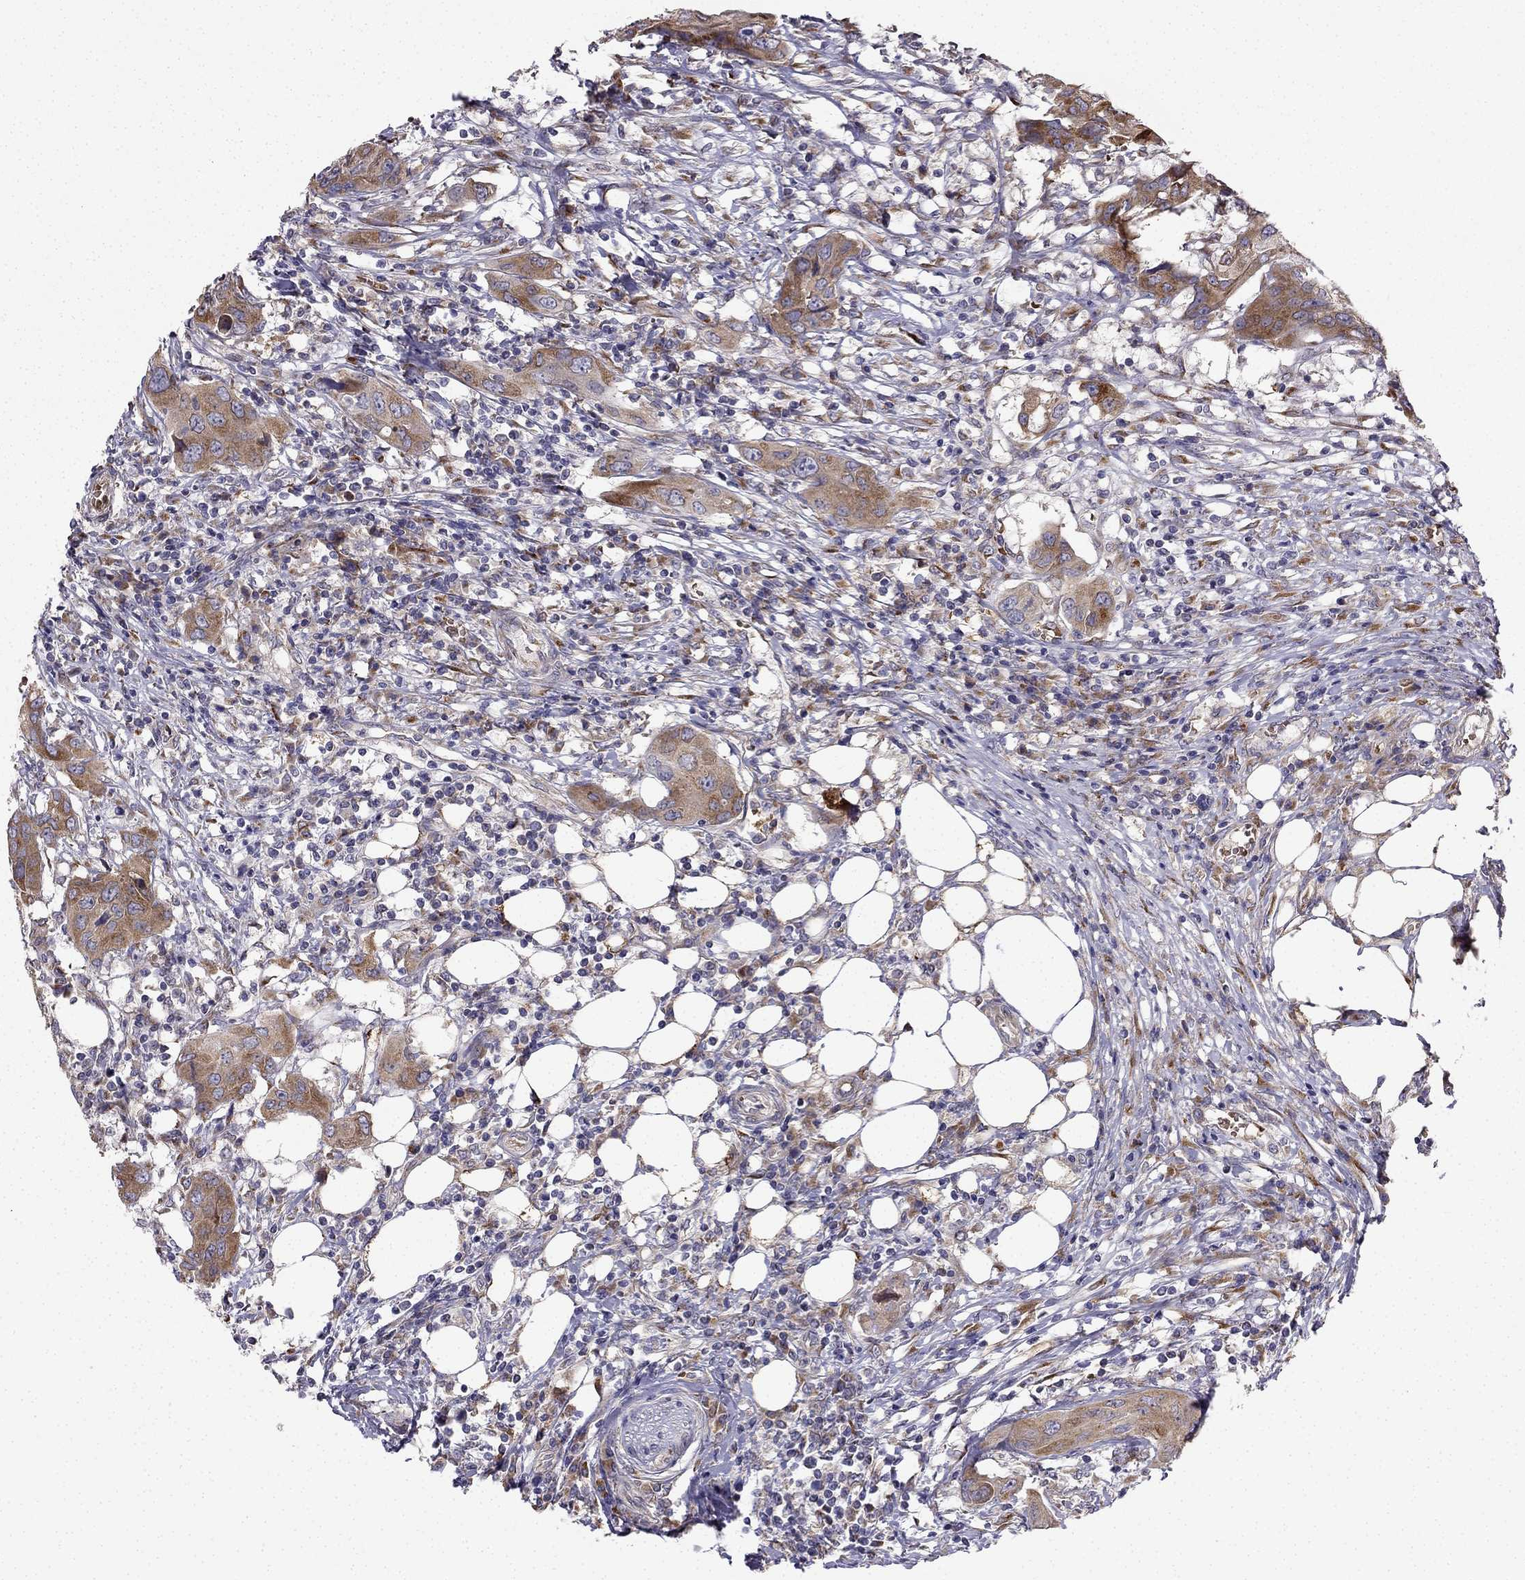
{"staining": {"intensity": "moderate", "quantity": "25%-75%", "location": "cytoplasmic/membranous"}, "tissue": "urothelial cancer", "cell_type": "Tumor cells", "image_type": "cancer", "snomed": [{"axis": "morphology", "description": "Urothelial carcinoma, NOS"}, {"axis": "morphology", "description": "Urothelial carcinoma, High grade"}, {"axis": "topography", "description": "Urinary bladder"}], "caption": "A brown stain highlights moderate cytoplasmic/membranous positivity of a protein in urothelial carcinoma (high-grade) tumor cells. (DAB (3,3'-diaminobenzidine) IHC, brown staining for protein, blue staining for nuclei).", "gene": "B4GALT7", "patient": {"sex": "male", "age": 63}}